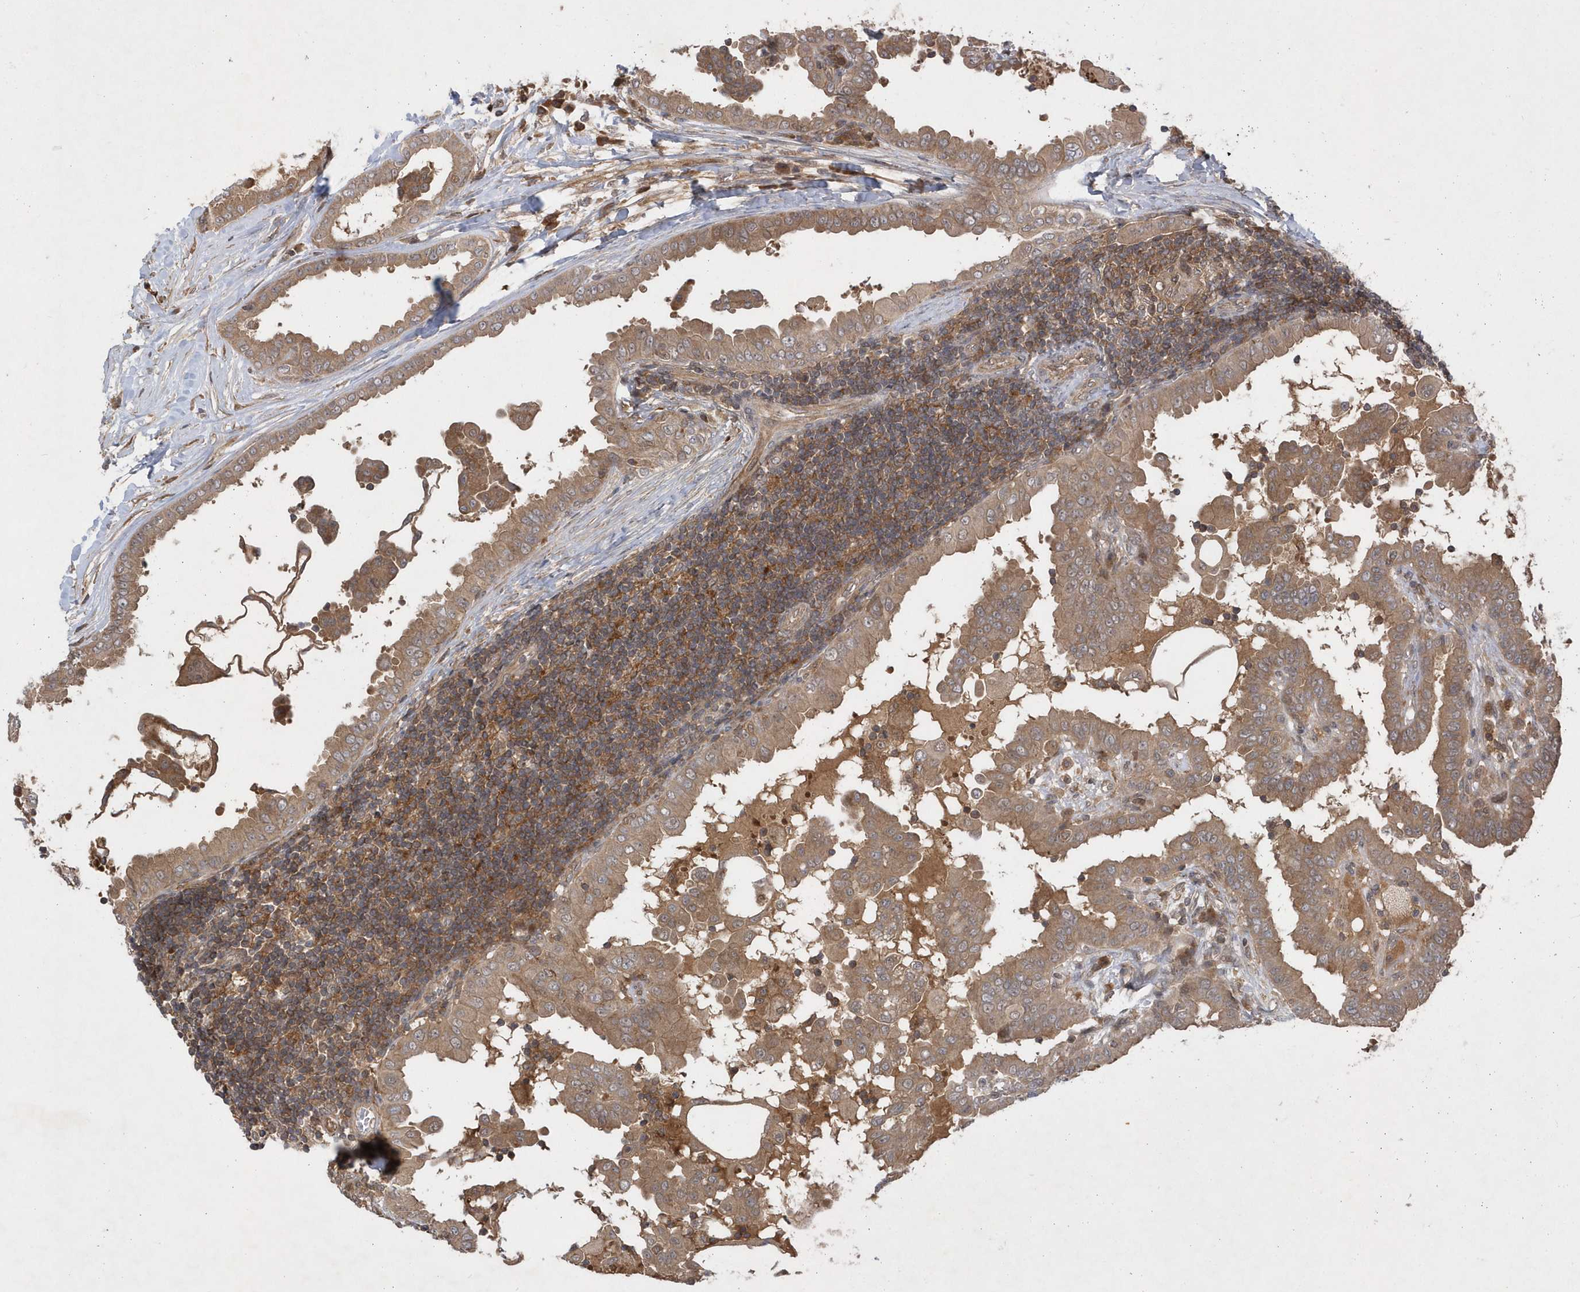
{"staining": {"intensity": "moderate", "quantity": ">75%", "location": "cytoplasmic/membranous"}, "tissue": "thyroid cancer", "cell_type": "Tumor cells", "image_type": "cancer", "snomed": [{"axis": "morphology", "description": "Papillary adenocarcinoma, NOS"}, {"axis": "topography", "description": "Thyroid gland"}], "caption": "Human thyroid cancer stained with a brown dye shows moderate cytoplasmic/membranous positive positivity in approximately >75% of tumor cells.", "gene": "GFM2", "patient": {"sex": "male", "age": 33}}